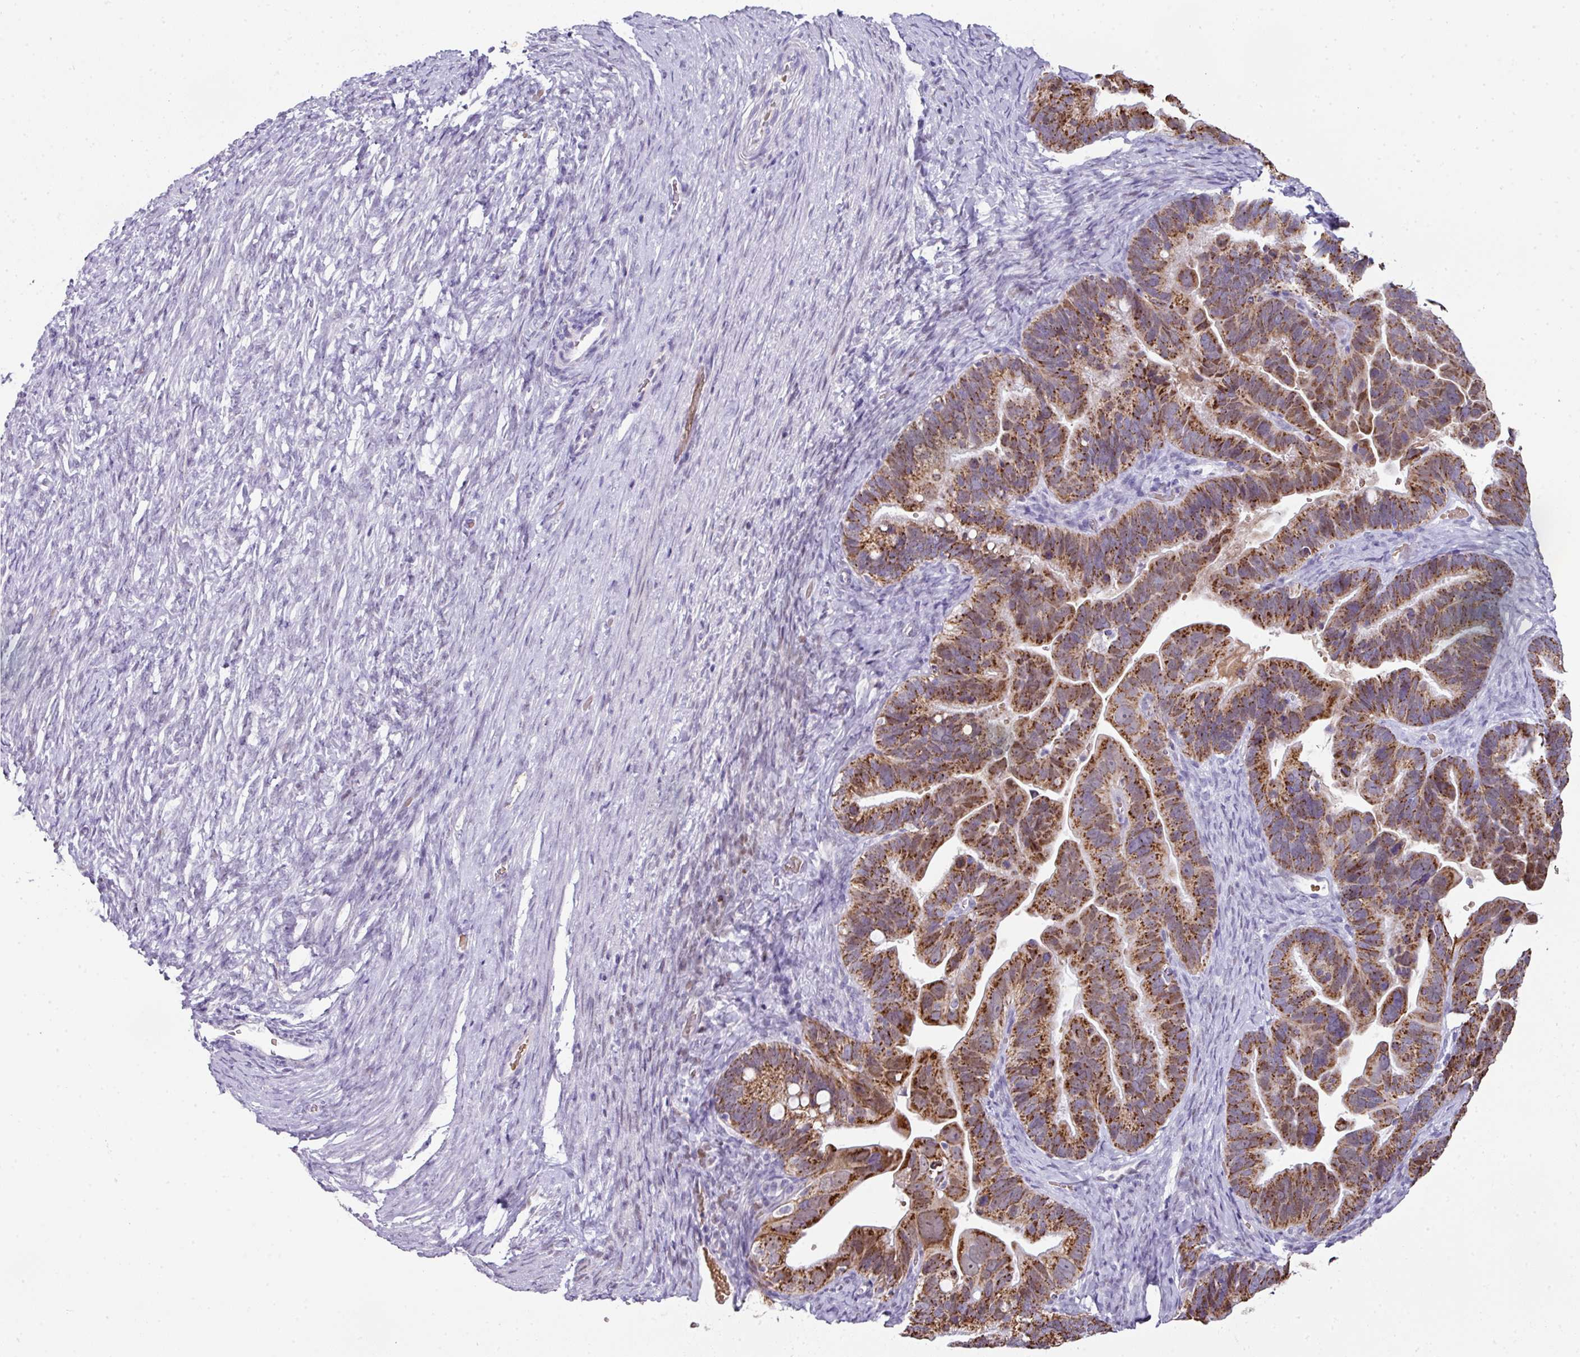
{"staining": {"intensity": "strong", "quantity": ">75%", "location": "cytoplasmic/membranous"}, "tissue": "ovarian cancer", "cell_type": "Tumor cells", "image_type": "cancer", "snomed": [{"axis": "morphology", "description": "Cystadenocarcinoma, serous, NOS"}, {"axis": "topography", "description": "Ovary"}], "caption": "Immunohistochemical staining of human ovarian serous cystadenocarcinoma displays high levels of strong cytoplasmic/membranous staining in approximately >75% of tumor cells.", "gene": "ANKRD18A", "patient": {"sex": "female", "age": 56}}